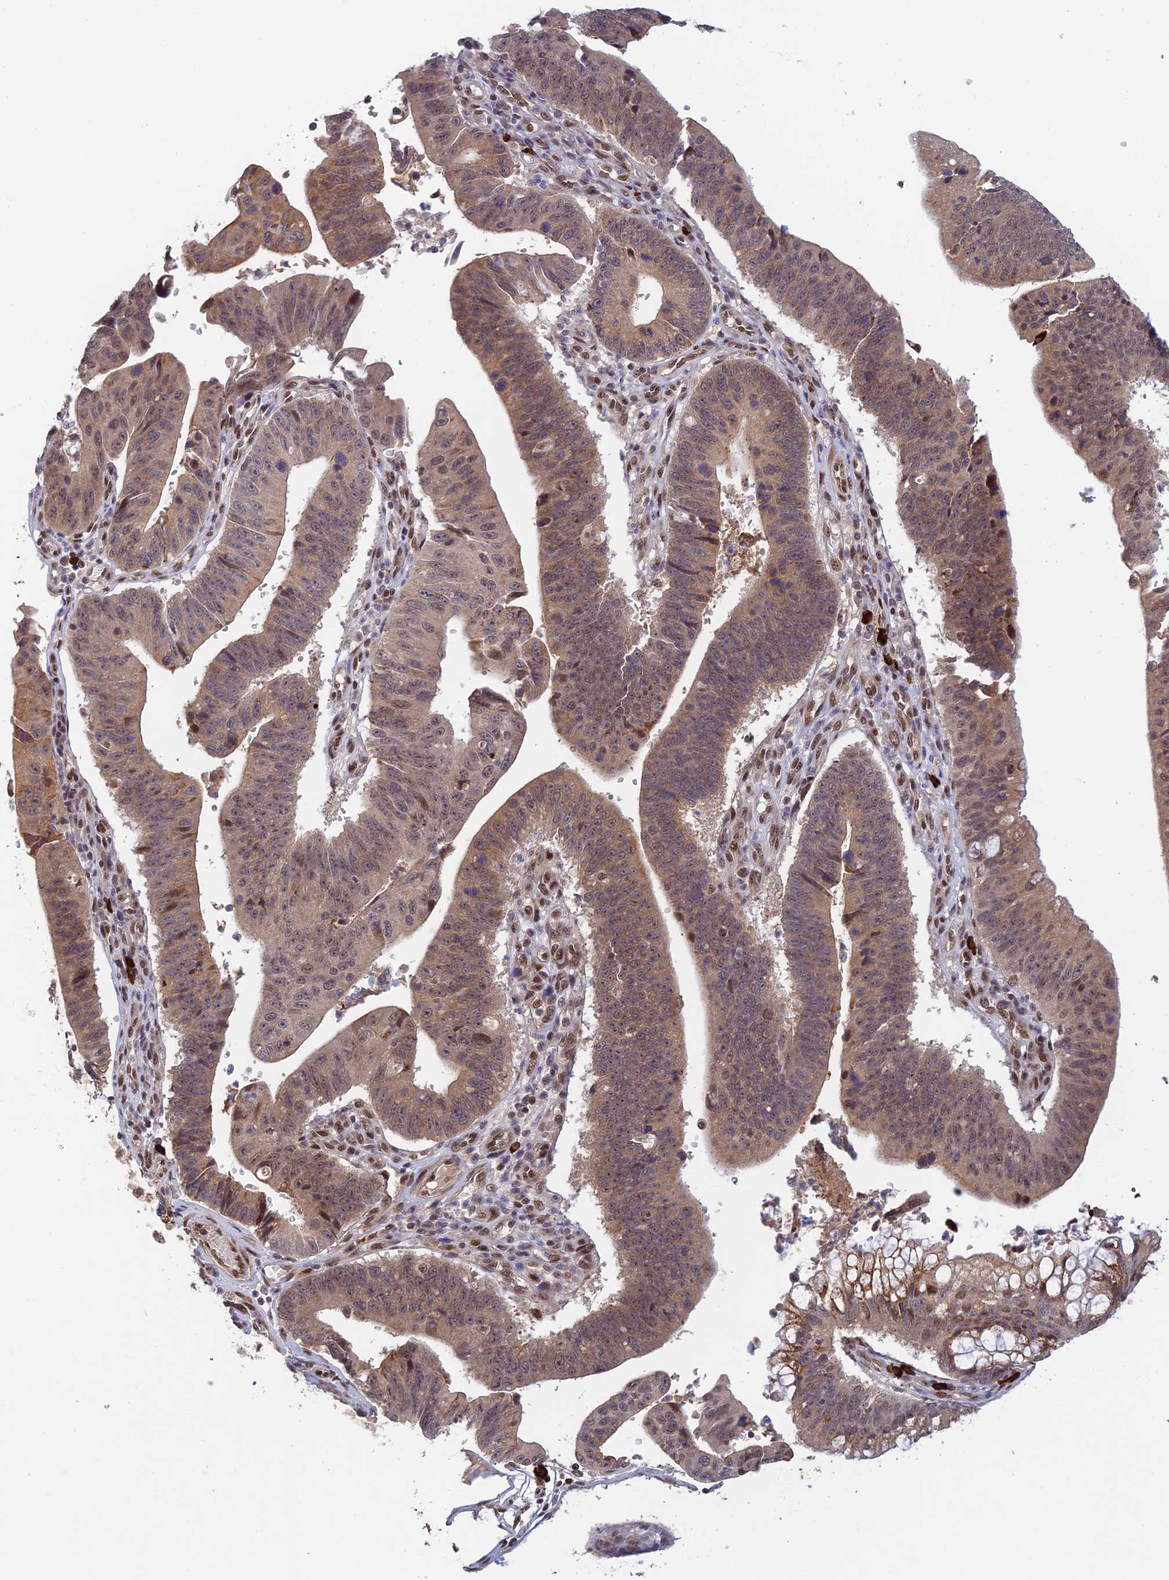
{"staining": {"intensity": "weak", "quantity": ">75%", "location": "cytoplasmic/membranous,nuclear"}, "tissue": "stomach cancer", "cell_type": "Tumor cells", "image_type": "cancer", "snomed": [{"axis": "morphology", "description": "Adenocarcinoma, NOS"}, {"axis": "topography", "description": "Stomach"}], "caption": "IHC of stomach cancer (adenocarcinoma) displays low levels of weak cytoplasmic/membranous and nuclear expression in approximately >75% of tumor cells.", "gene": "ZNF565", "patient": {"sex": "male", "age": 59}}